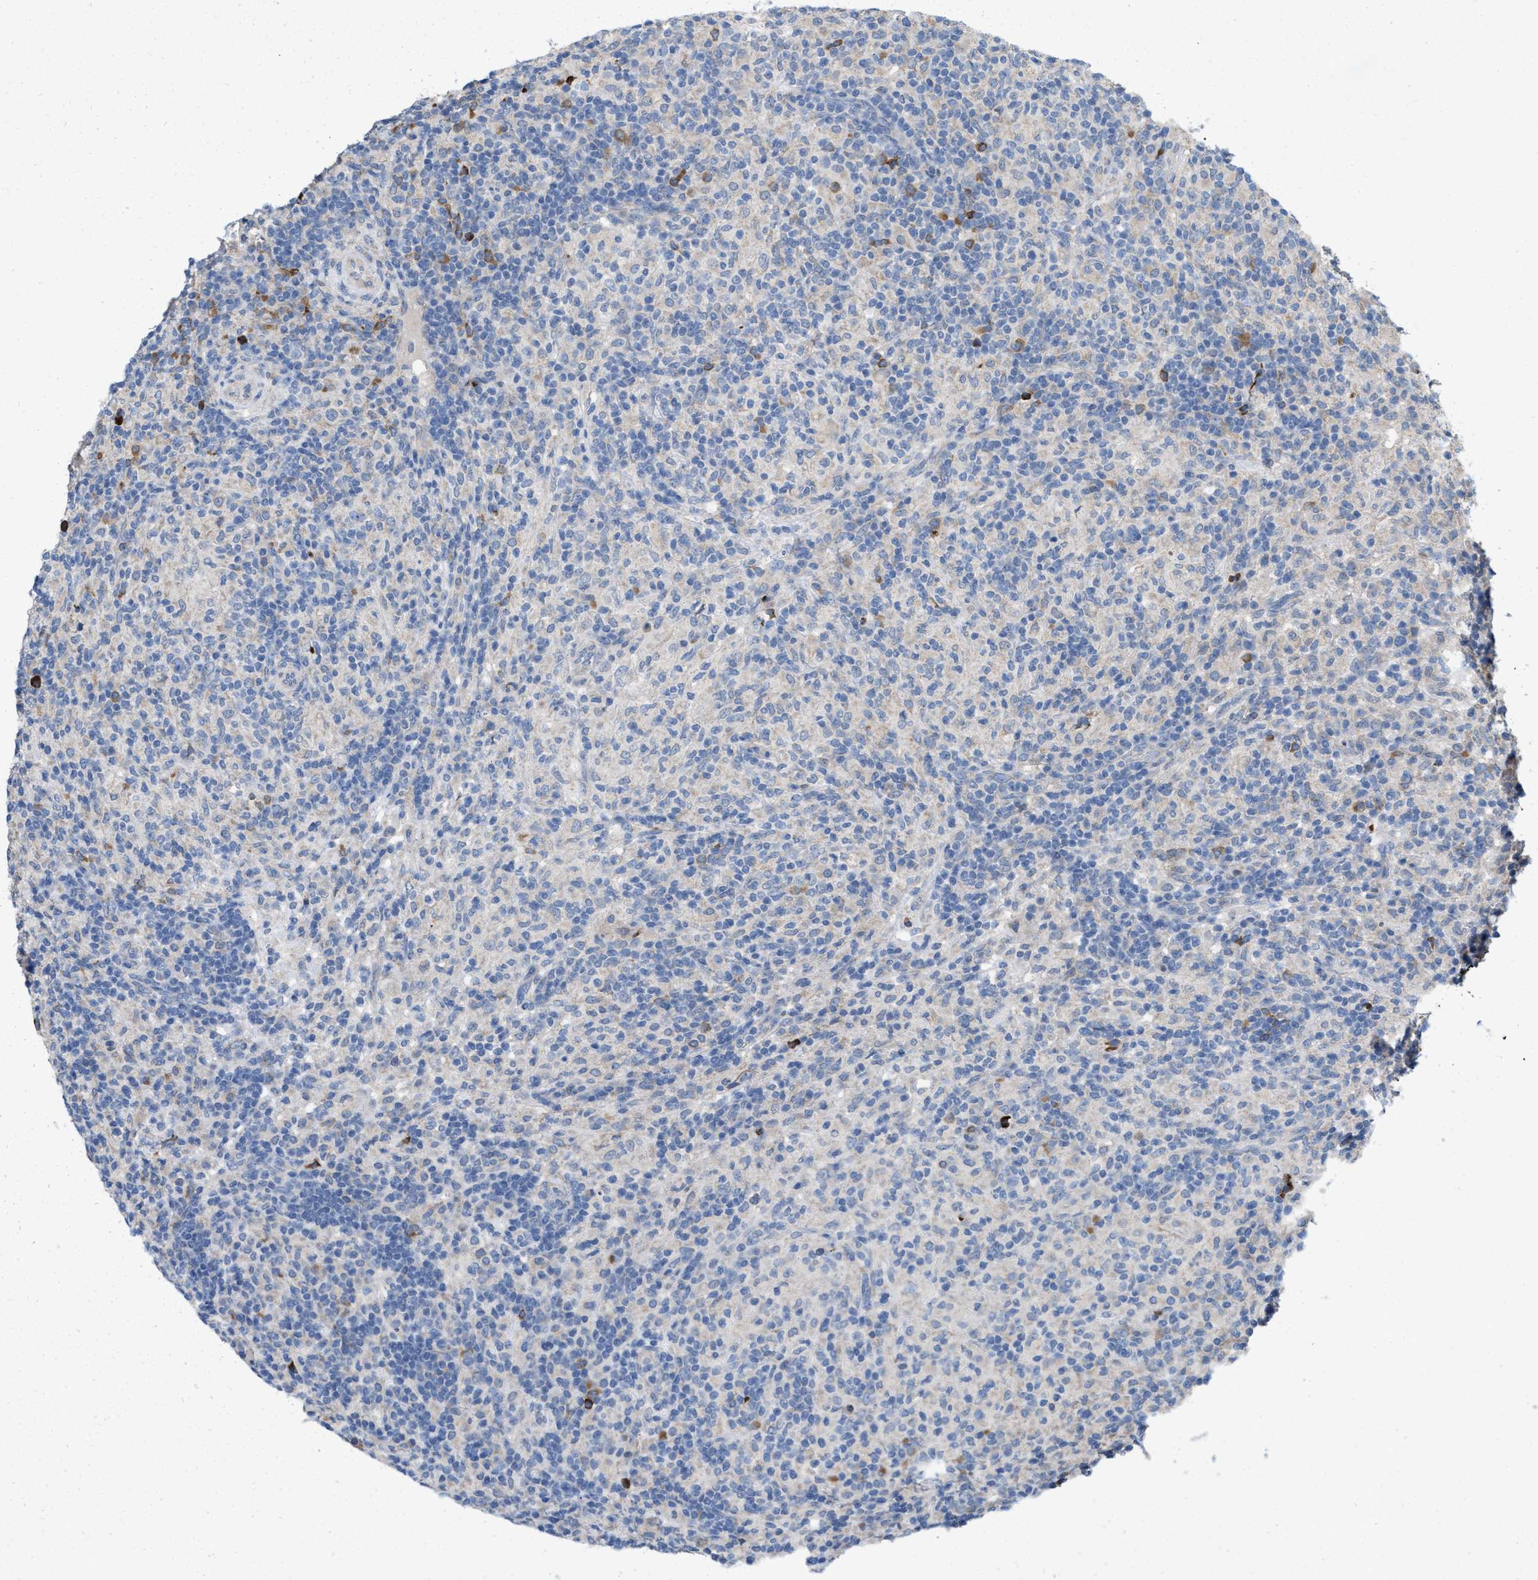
{"staining": {"intensity": "weak", "quantity": "<25%", "location": "cytoplasmic/membranous"}, "tissue": "lymphoma", "cell_type": "Tumor cells", "image_type": "cancer", "snomed": [{"axis": "morphology", "description": "Hodgkin's disease, NOS"}, {"axis": "topography", "description": "Lymph node"}], "caption": "Lymphoma was stained to show a protein in brown. There is no significant positivity in tumor cells.", "gene": "DYNC2I1", "patient": {"sex": "male", "age": 70}}